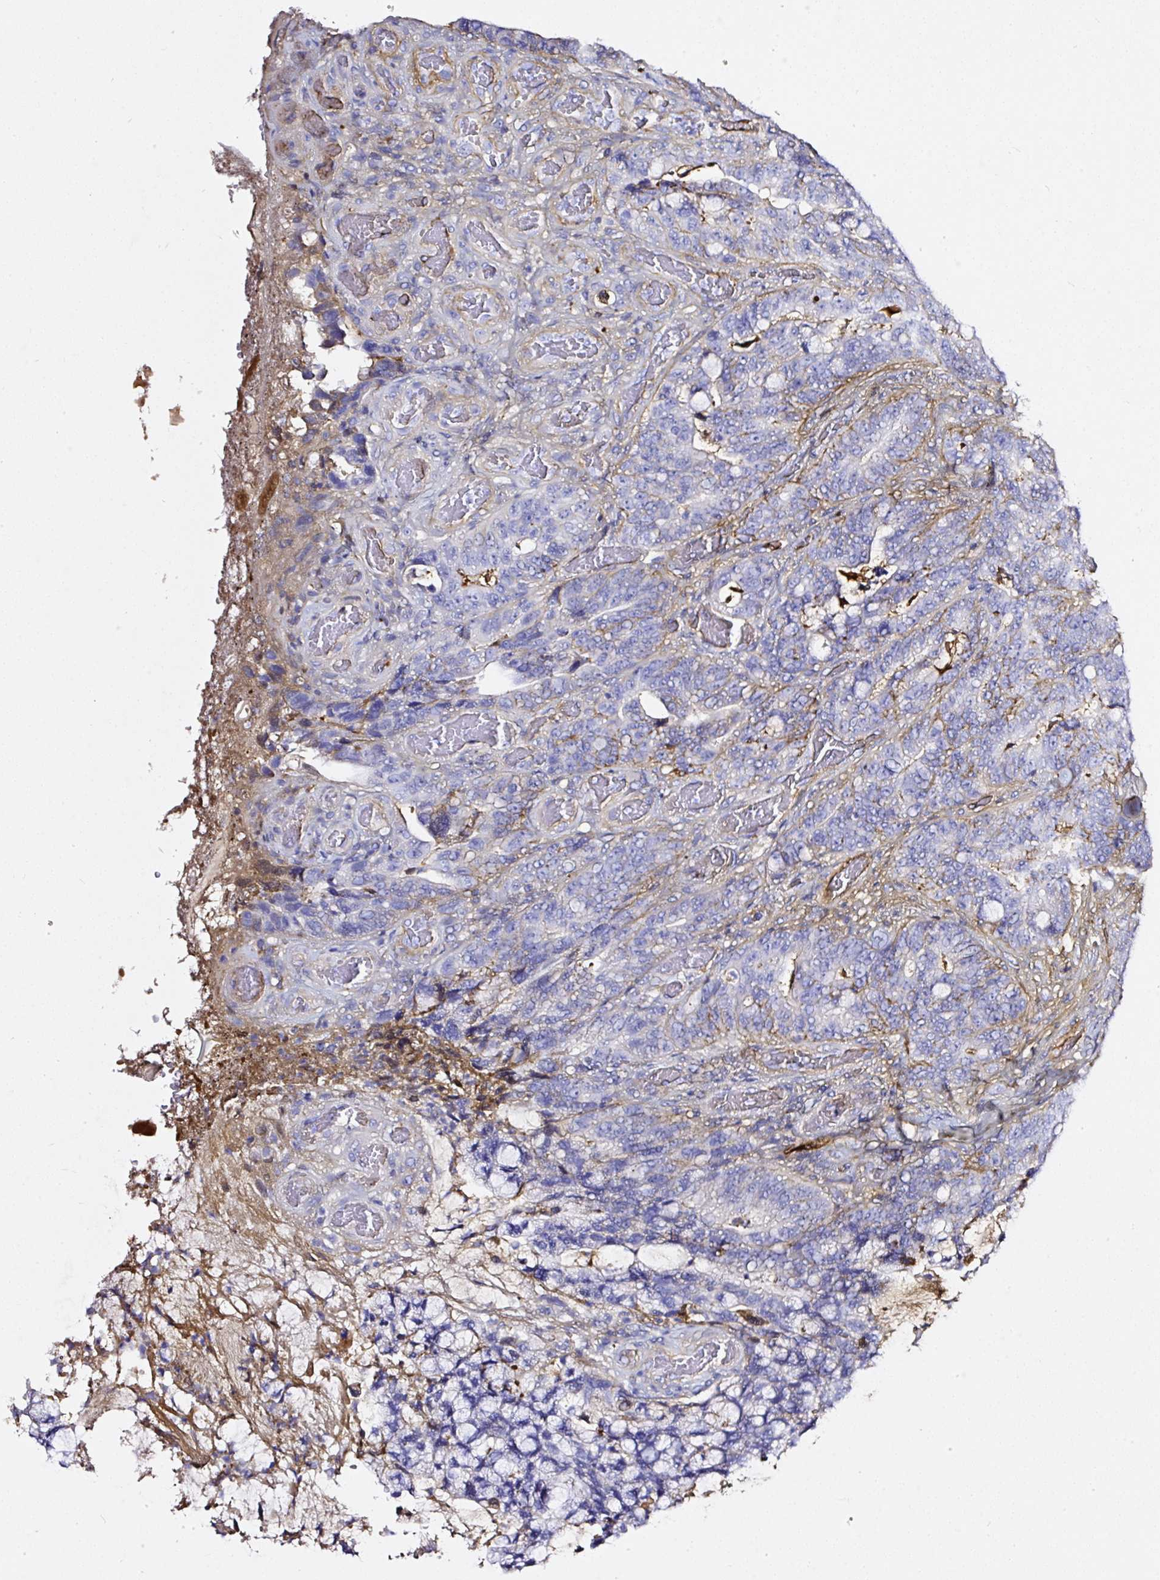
{"staining": {"intensity": "negative", "quantity": "none", "location": "none"}, "tissue": "colorectal cancer", "cell_type": "Tumor cells", "image_type": "cancer", "snomed": [{"axis": "morphology", "description": "Adenocarcinoma, NOS"}, {"axis": "topography", "description": "Colon"}], "caption": "A photomicrograph of colorectal cancer (adenocarcinoma) stained for a protein exhibits no brown staining in tumor cells. (DAB IHC, high magnification).", "gene": "CLEC3B", "patient": {"sex": "female", "age": 82}}